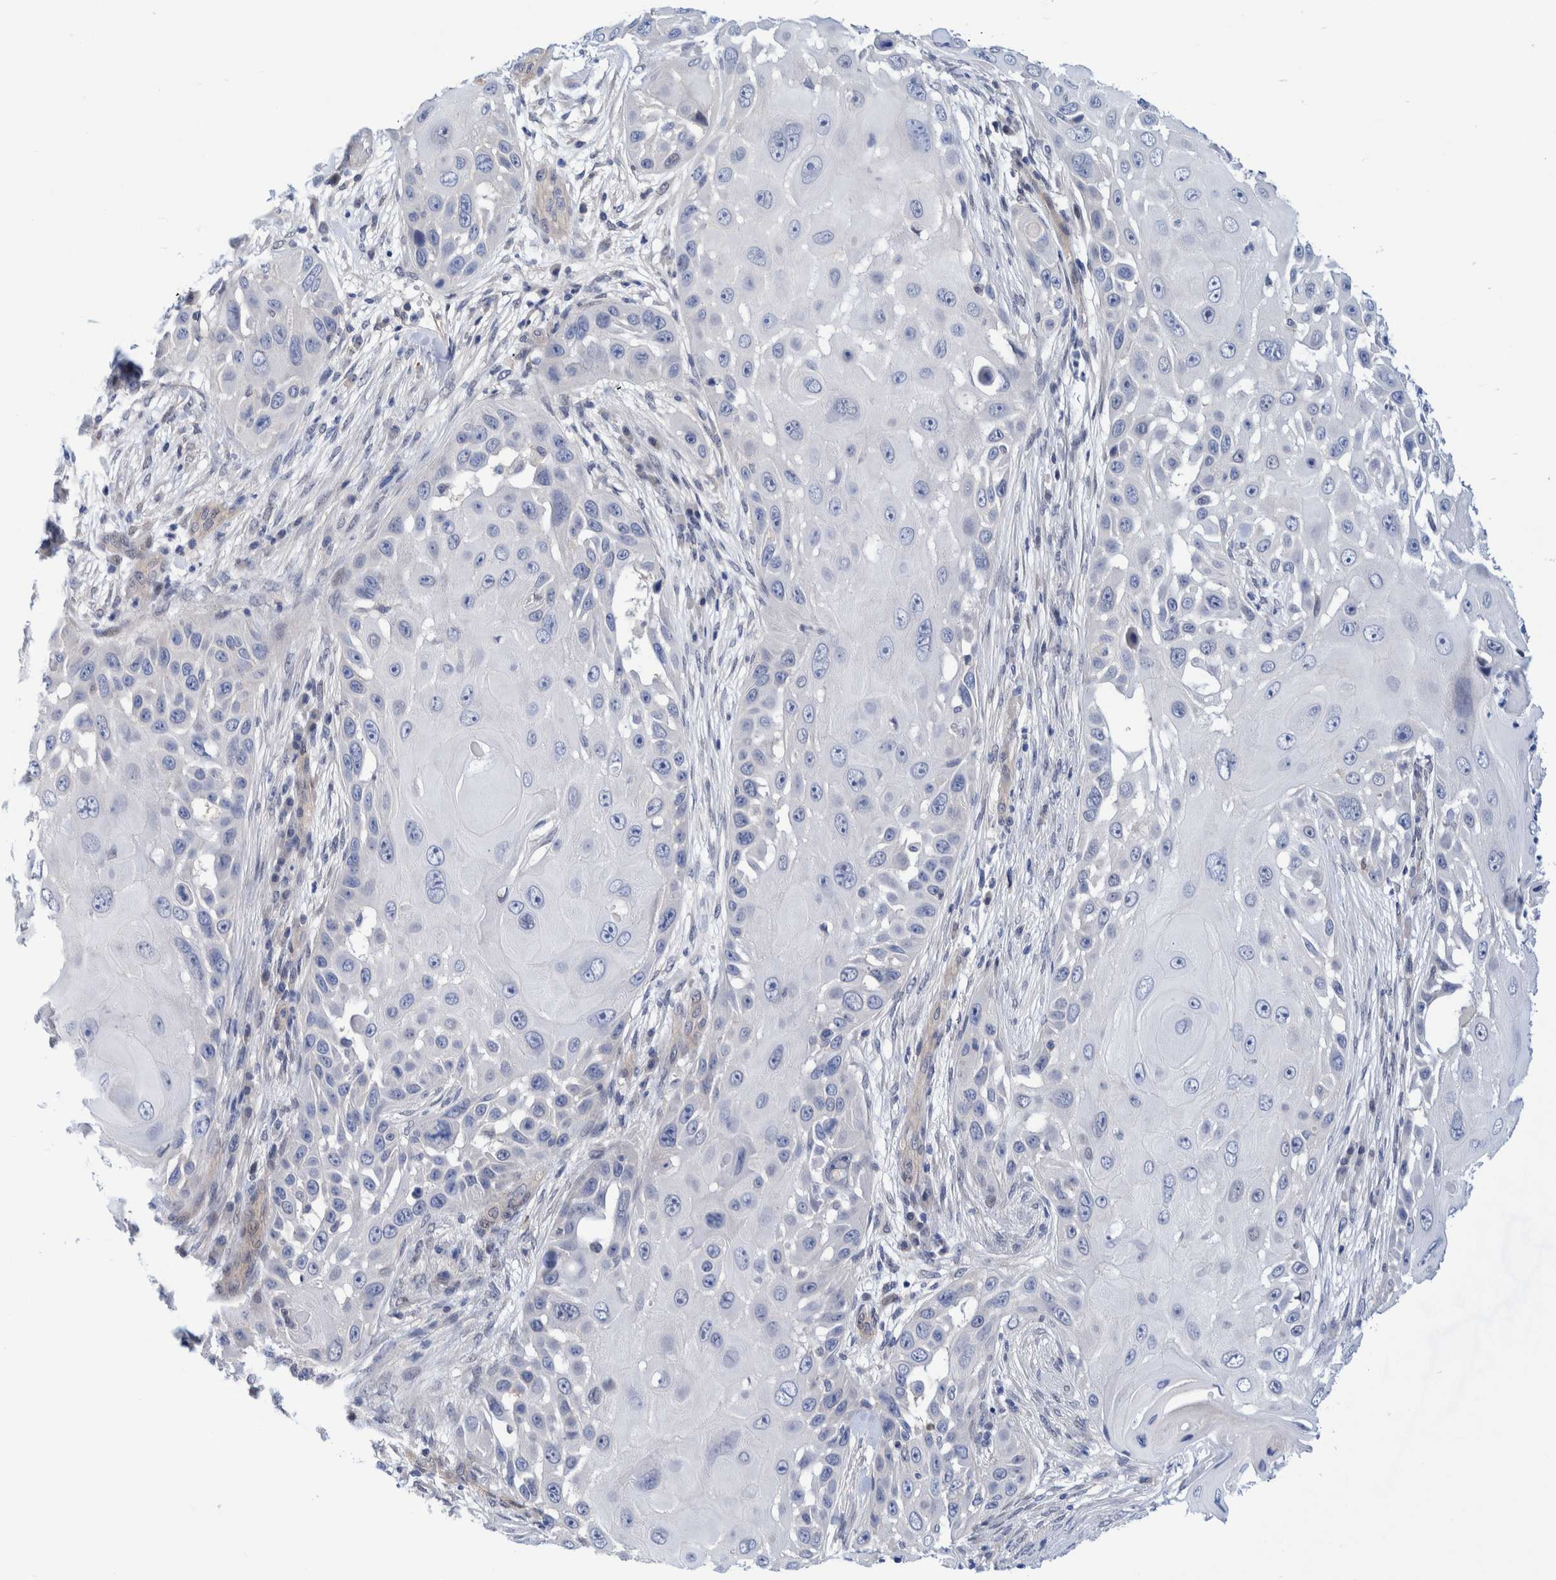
{"staining": {"intensity": "weak", "quantity": "<25%", "location": "nuclear"}, "tissue": "skin cancer", "cell_type": "Tumor cells", "image_type": "cancer", "snomed": [{"axis": "morphology", "description": "Squamous cell carcinoma, NOS"}, {"axis": "topography", "description": "Skin"}], "caption": "An IHC micrograph of skin squamous cell carcinoma is shown. There is no staining in tumor cells of skin squamous cell carcinoma.", "gene": "PFAS", "patient": {"sex": "female", "age": 44}}